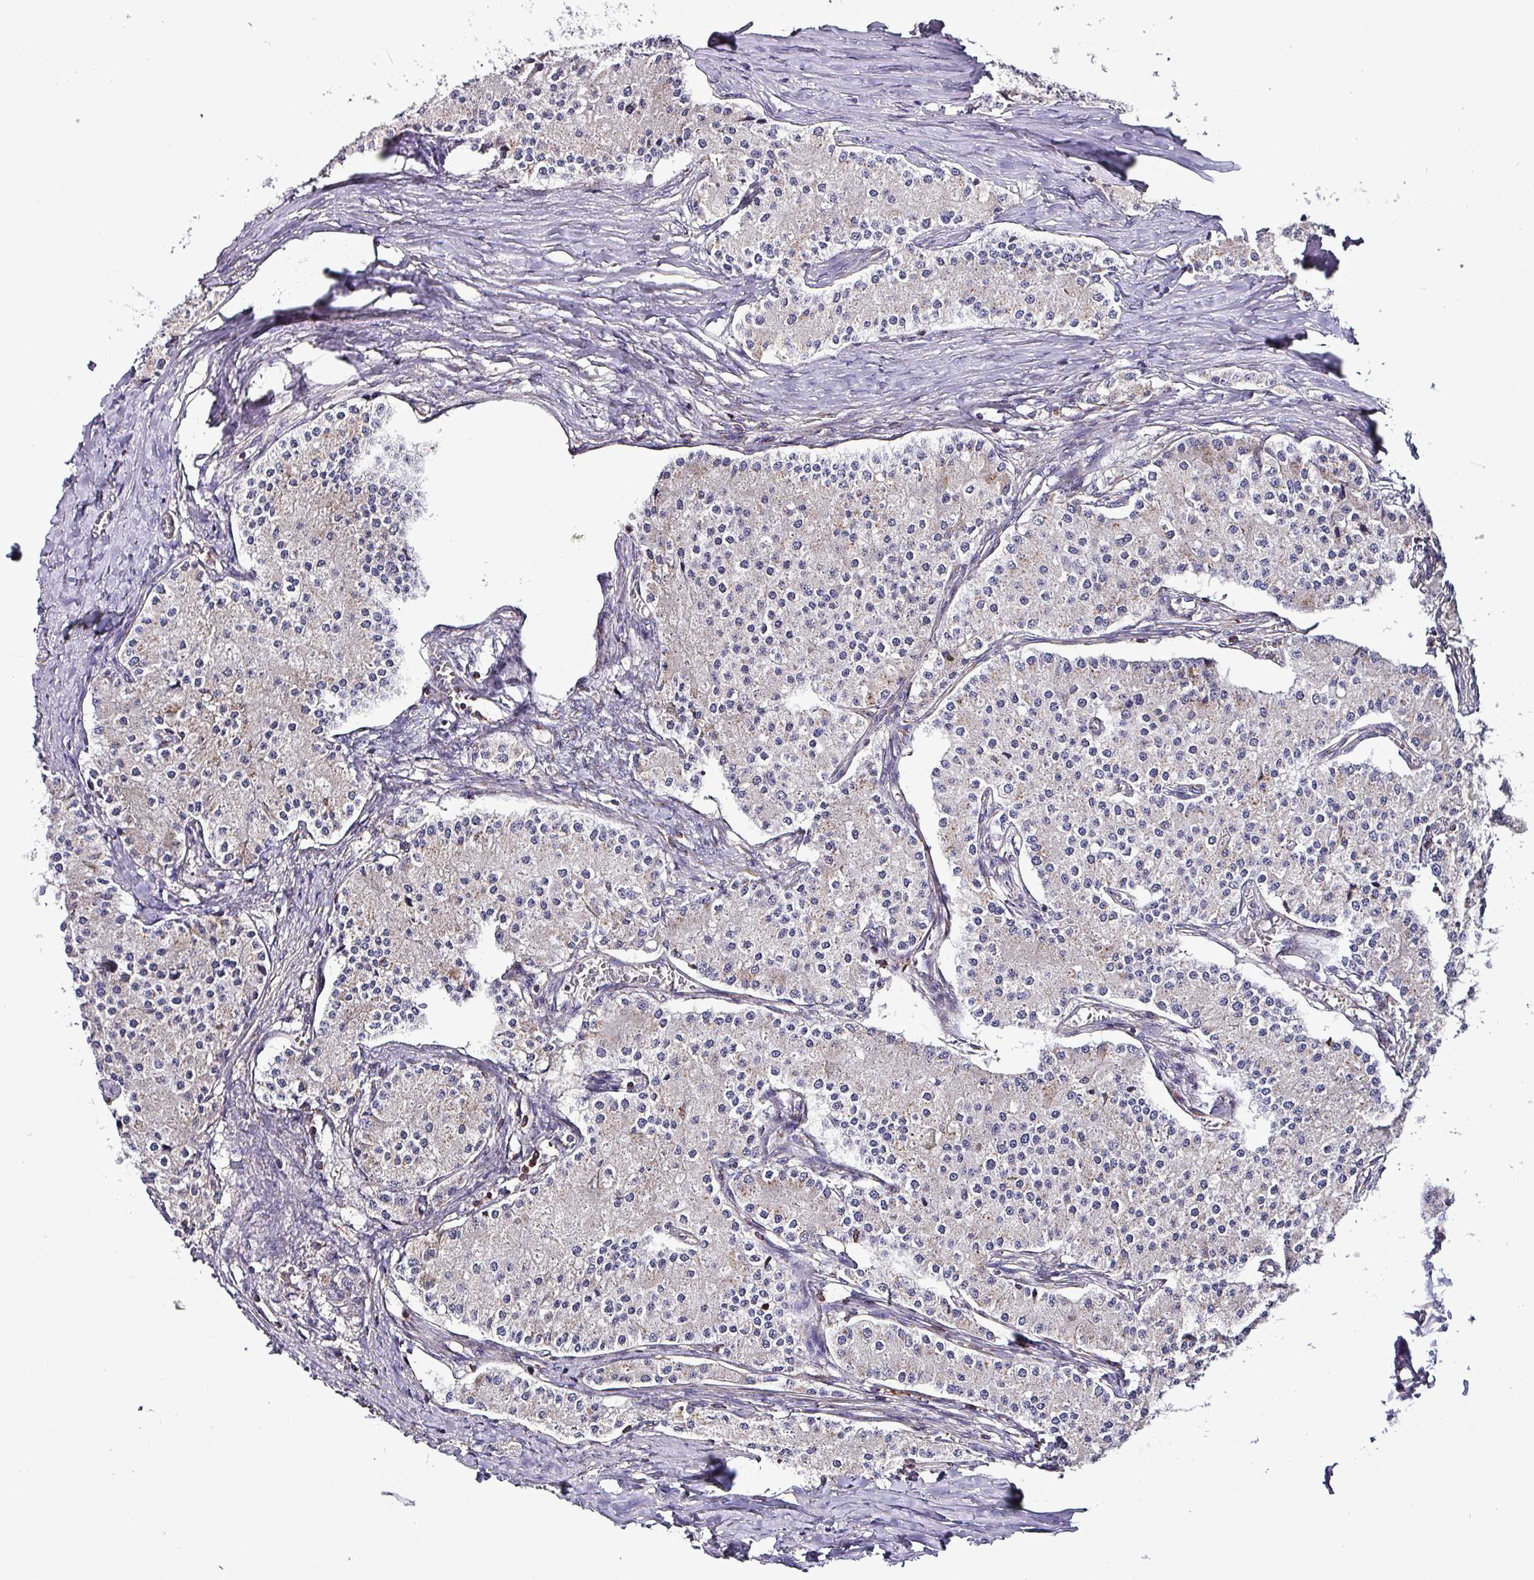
{"staining": {"intensity": "negative", "quantity": "none", "location": "none"}, "tissue": "carcinoid", "cell_type": "Tumor cells", "image_type": "cancer", "snomed": [{"axis": "morphology", "description": "Carcinoid, malignant, NOS"}, {"axis": "topography", "description": "Colon"}], "caption": "IHC photomicrograph of carcinoid (malignant) stained for a protein (brown), which shows no positivity in tumor cells.", "gene": "VAMP4", "patient": {"sex": "female", "age": 52}}